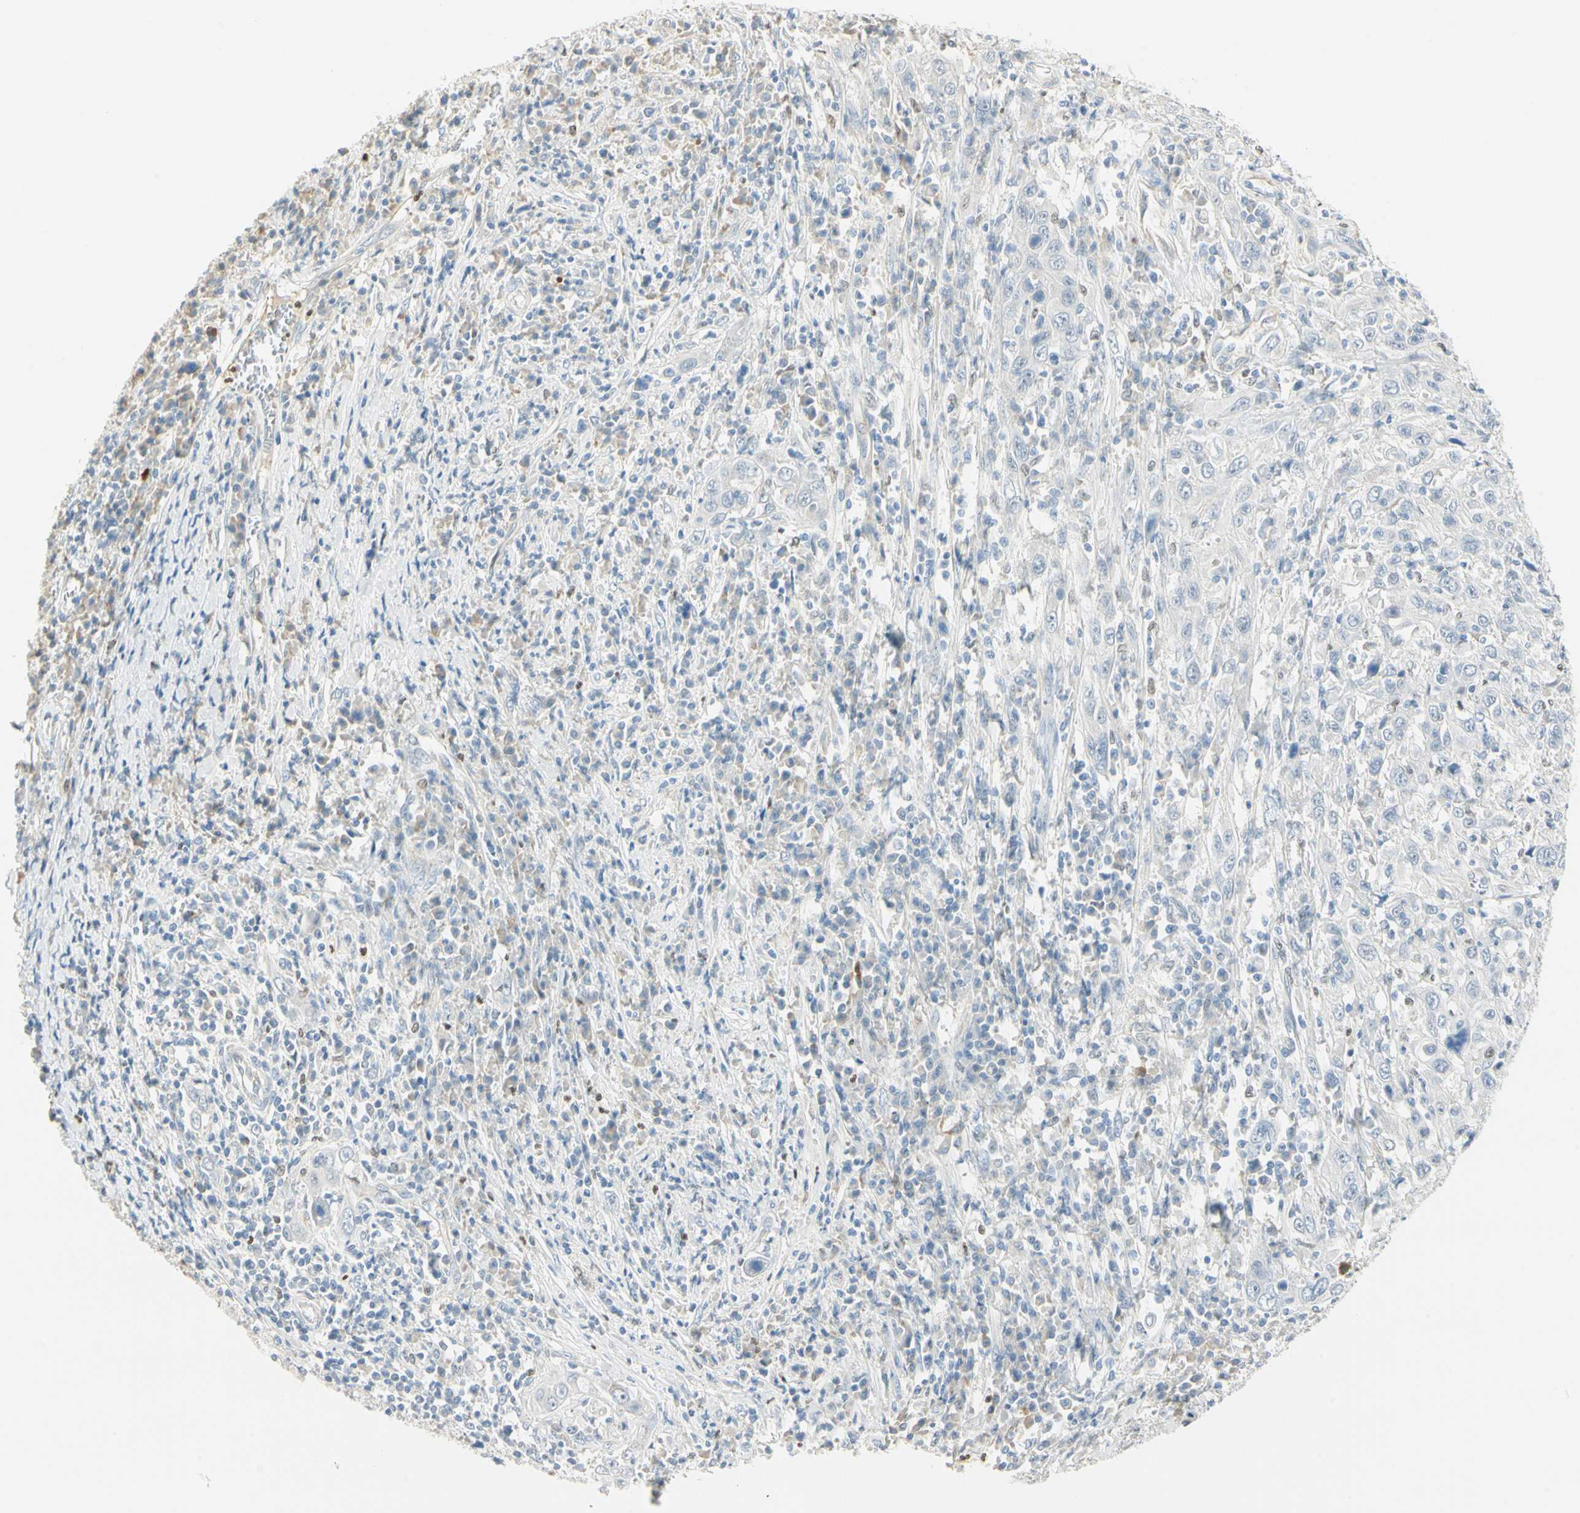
{"staining": {"intensity": "negative", "quantity": "none", "location": "none"}, "tissue": "cervical cancer", "cell_type": "Tumor cells", "image_type": "cancer", "snomed": [{"axis": "morphology", "description": "Squamous cell carcinoma, NOS"}, {"axis": "topography", "description": "Cervix"}], "caption": "IHC micrograph of neoplastic tissue: human cervical cancer stained with DAB (3,3'-diaminobenzidine) shows no significant protein positivity in tumor cells.", "gene": "MLLT10", "patient": {"sex": "female", "age": 46}}